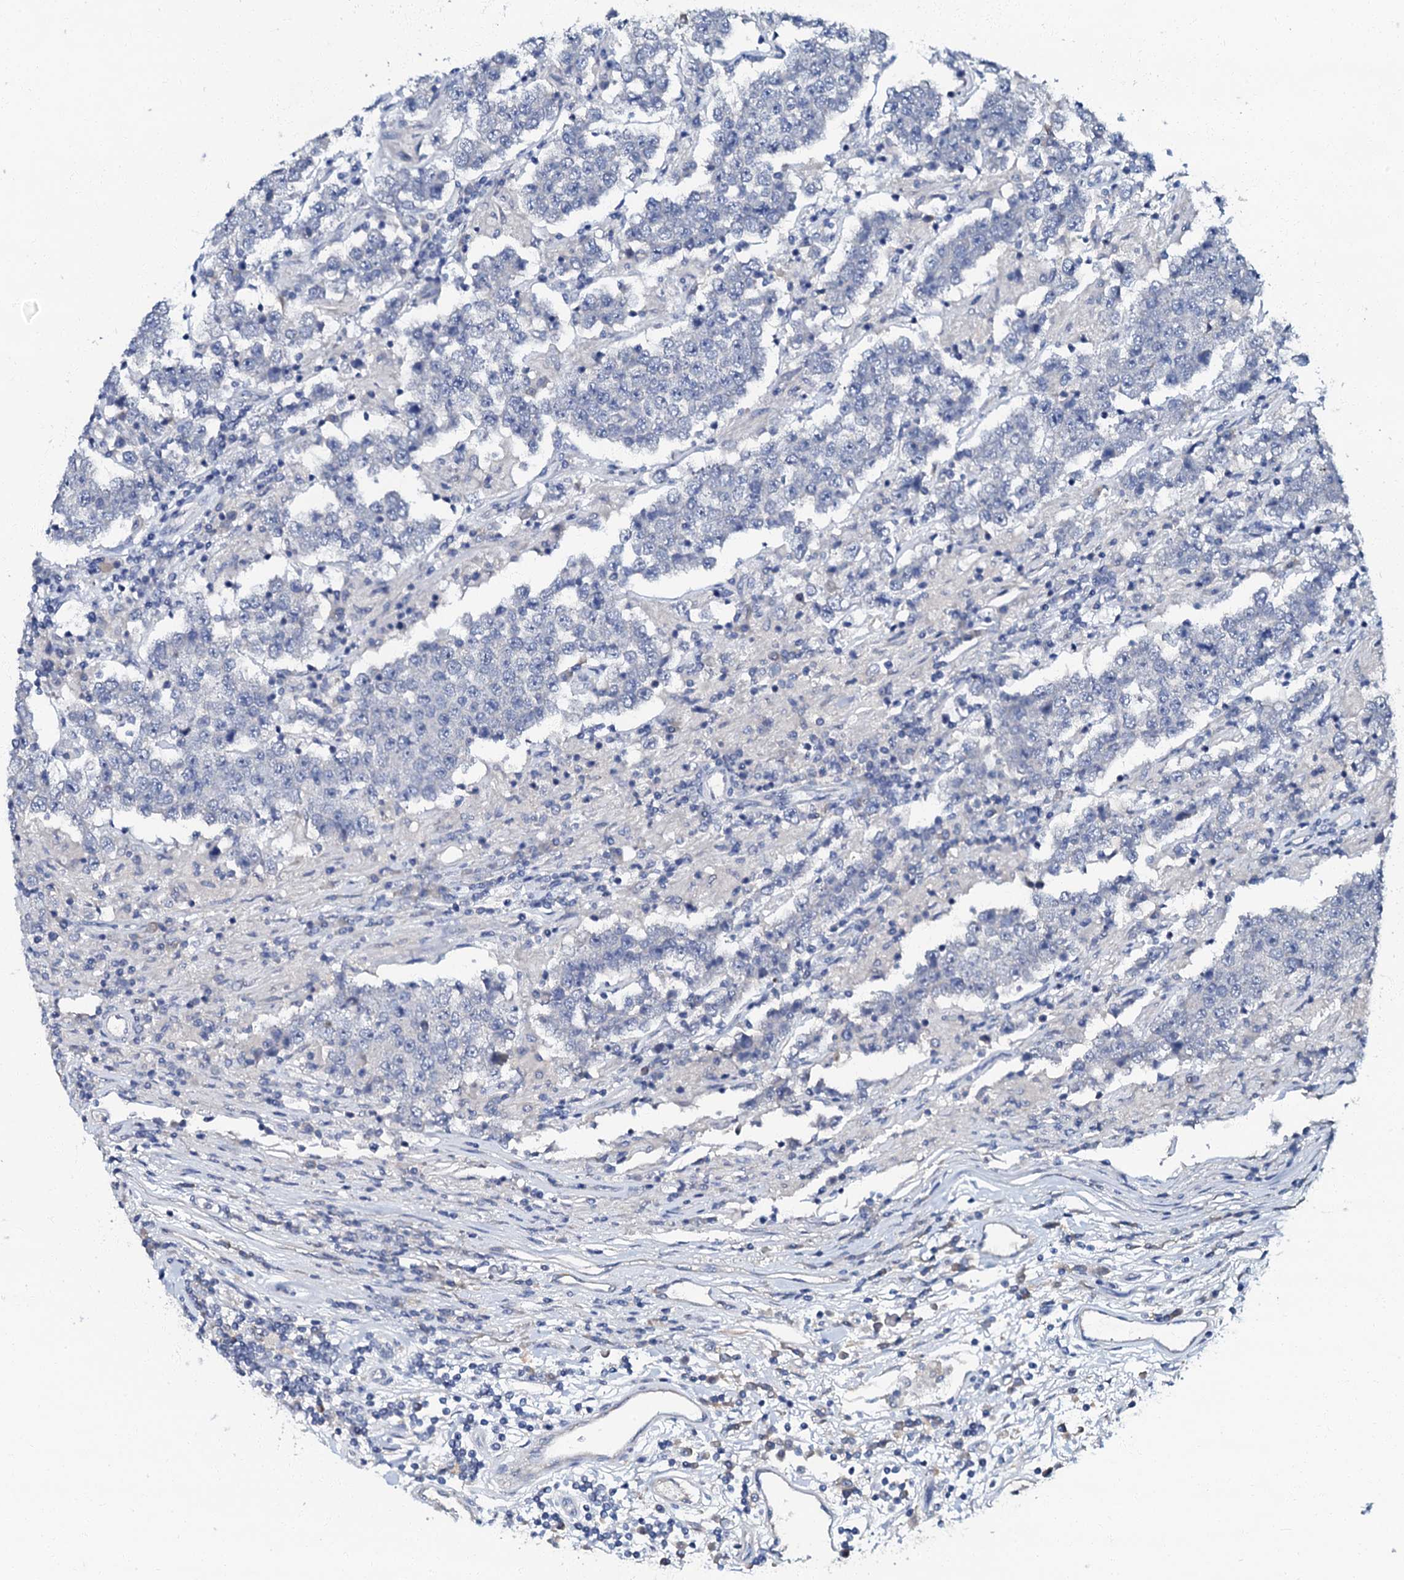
{"staining": {"intensity": "negative", "quantity": "none", "location": "none"}, "tissue": "testis cancer", "cell_type": "Tumor cells", "image_type": "cancer", "snomed": [{"axis": "morphology", "description": "Normal tissue, NOS"}, {"axis": "morphology", "description": "Urothelial carcinoma, High grade"}, {"axis": "morphology", "description": "Seminoma, NOS"}, {"axis": "morphology", "description": "Carcinoma, Embryonal, NOS"}, {"axis": "topography", "description": "Urinary bladder"}, {"axis": "topography", "description": "Testis"}], "caption": "Immunohistochemical staining of human testis cancer reveals no significant positivity in tumor cells.", "gene": "OLAH", "patient": {"sex": "male", "age": 41}}